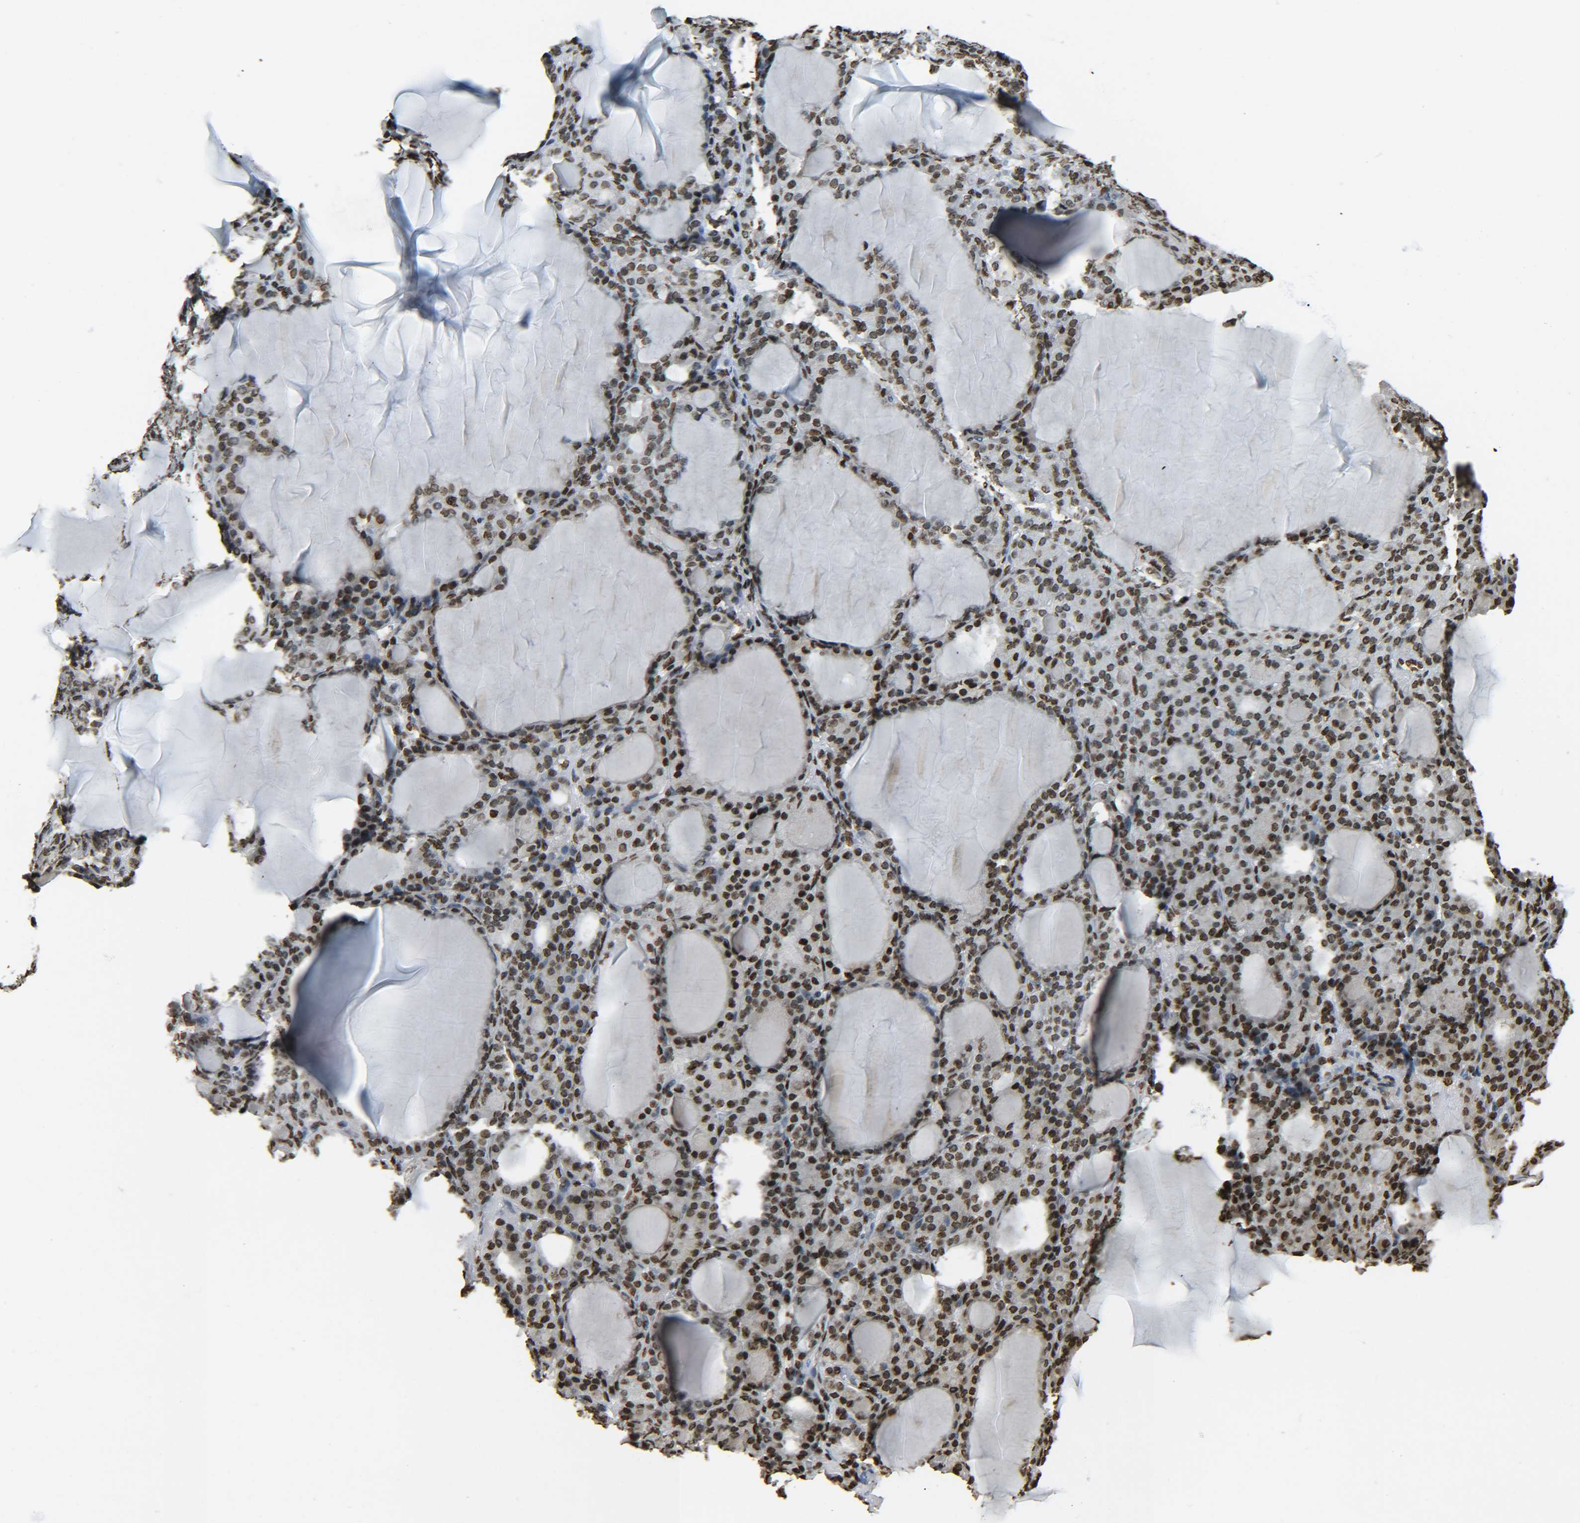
{"staining": {"intensity": "strong", "quantity": ">75%", "location": "nuclear"}, "tissue": "thyroid gland", "cell_type": "Glandular cells", "image_type": "normal", "snomed": [{"axis": "morphology", "description": "Normal tissue, NOS"}, {"axis": "topography", "description": "Thyroid gland"}], "caption": "An immunohistochemistry image of unremarkable tissue is shown. Protein staining in brown labels strong nuclear positivity in thyroid gland within glandular cells.", "gene": "H4C16", "patient": {"sex": "female", "age": 28}}